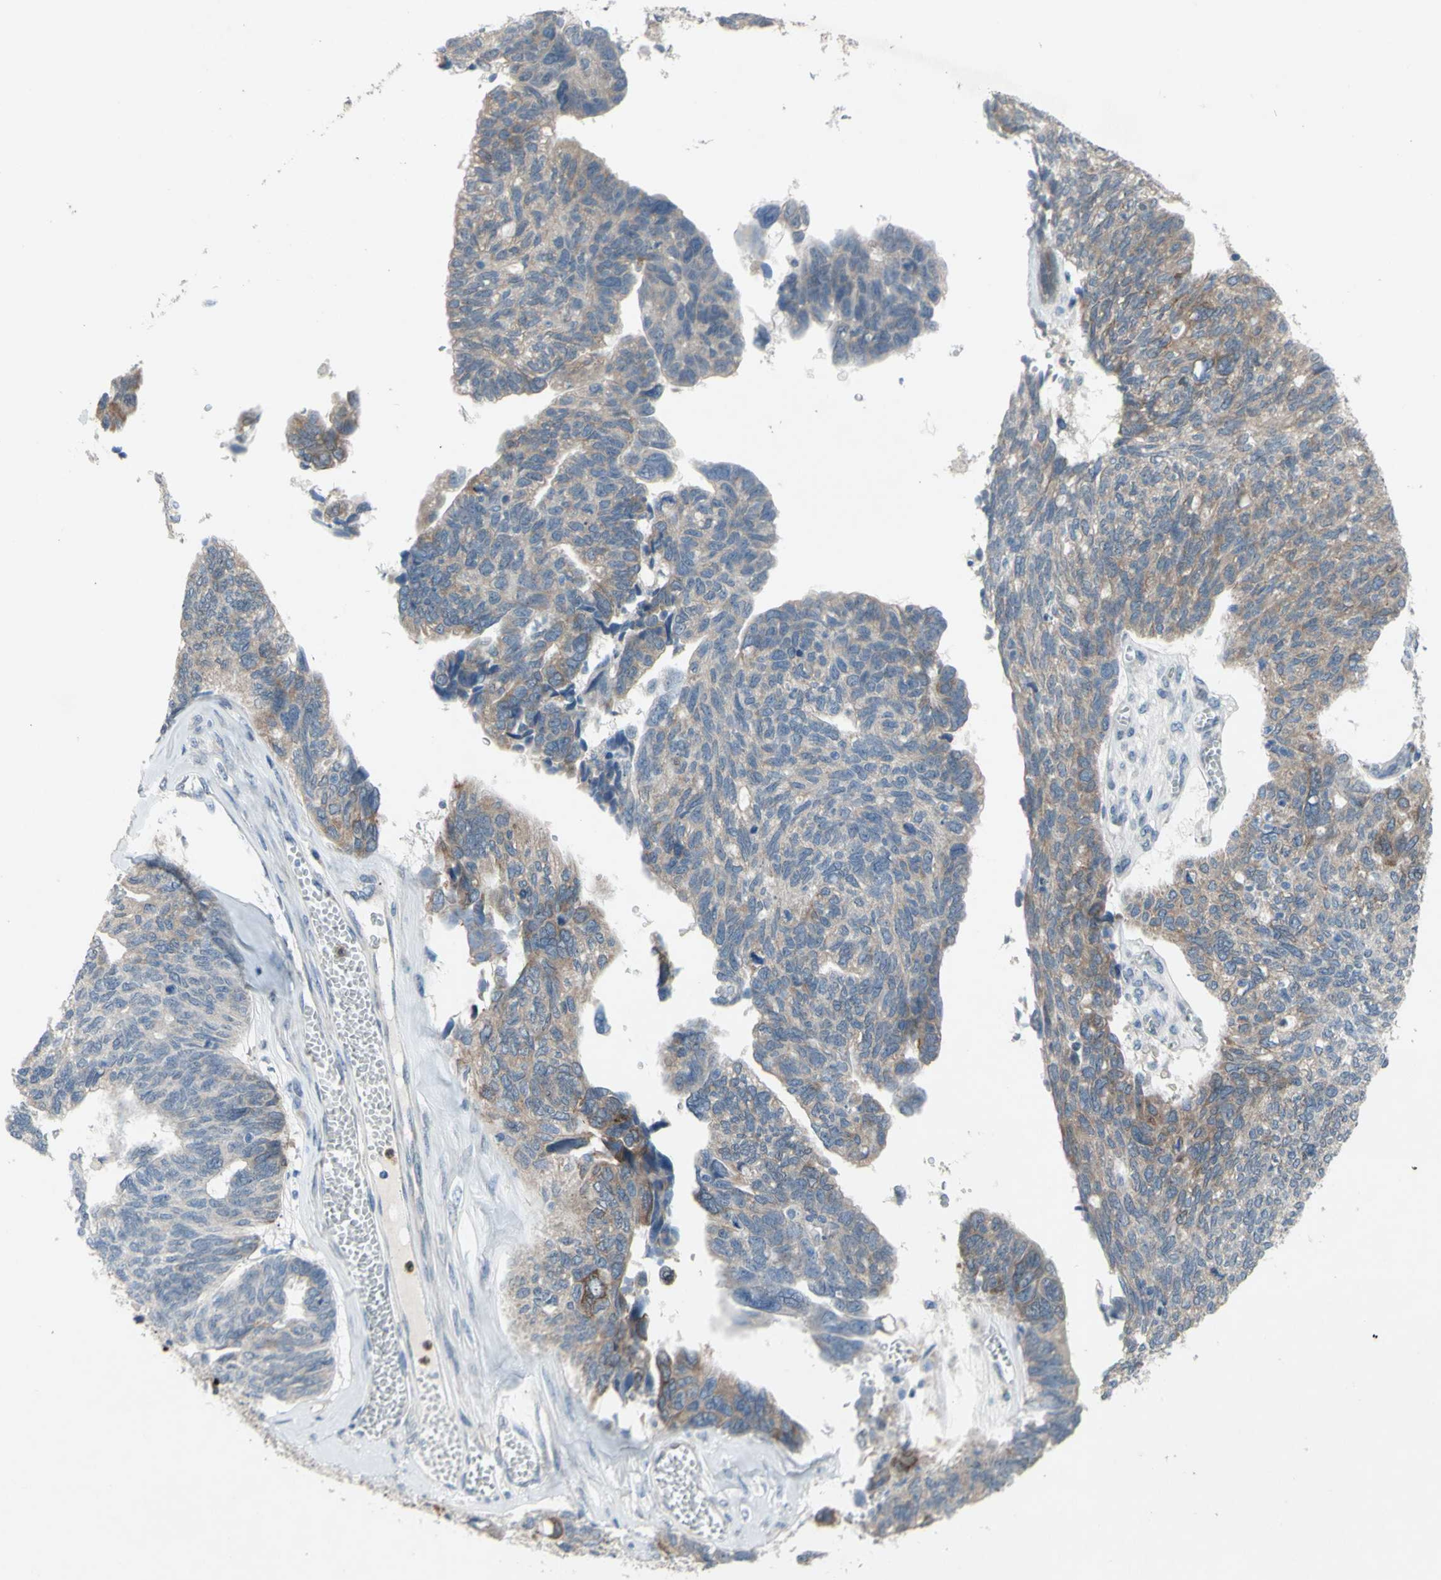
{"staining": {"intensity": "moderate", "quantity": "25%-75%", "location": "cytoplasmic/membranous"}, "tissue": "ovarian cancer", "cell_type": "Tumor cells", "image_type": "cancer", "snomed": [{"axis": "morphology", "description": "Cystadenocarcinoma, serous, NOS"}, {"axis": "topography", "description": "Ovary"}], "caption": "Human ovarian cancer (serous cystadenocarcinoma) stained with a protein marker shows moderate staining in tumor cells.", "gene": "GRAMD2B", "patient": {"sex": "female", "age": 79}}